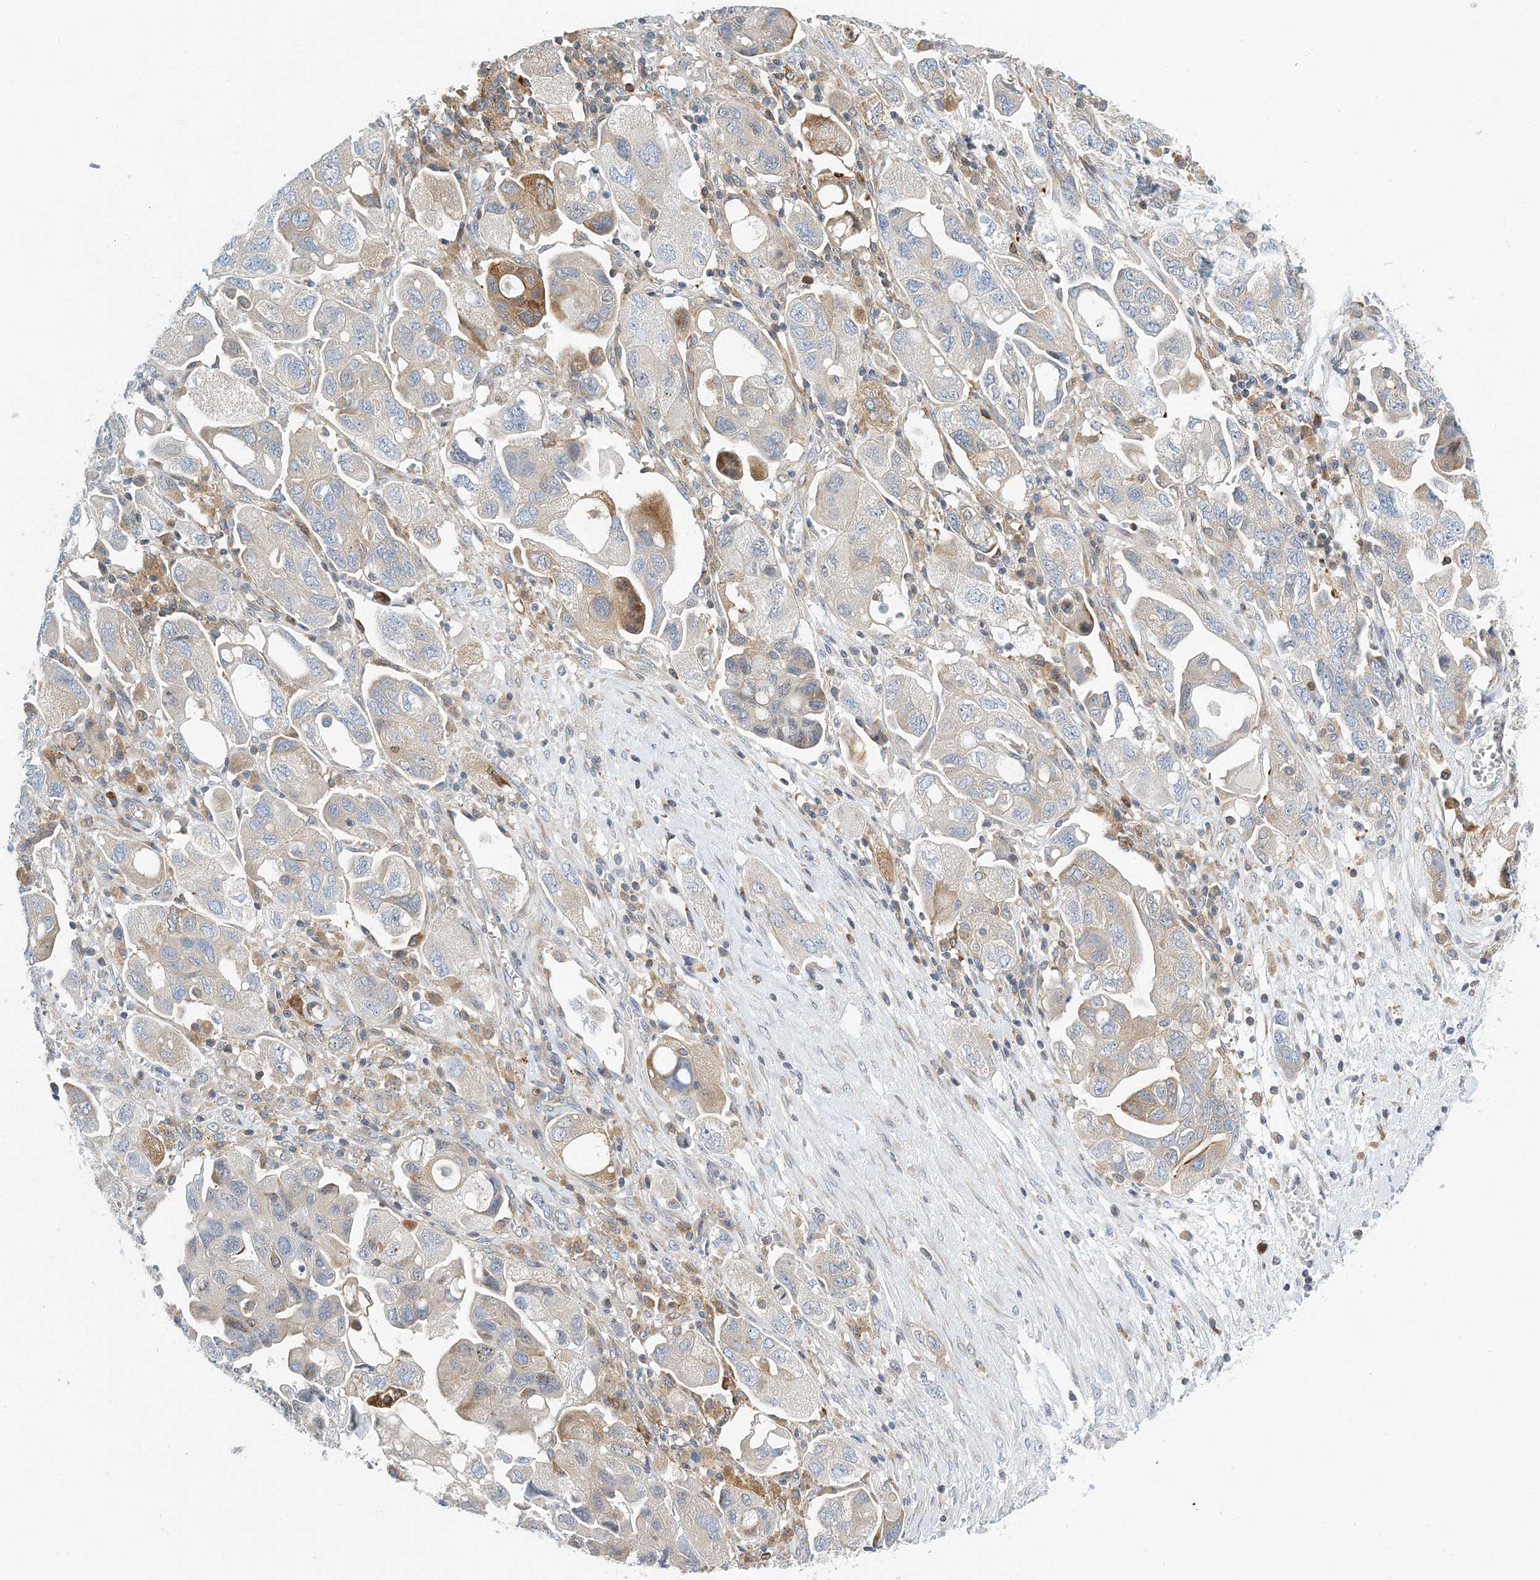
{"staining": {"intensity": "moderate", "quantity": "<25%", "location": "cytoplasmic/membranous"}, "tissue": "ovarian cancer", "cell_type": "Tumor cells", "image_type": "cancer", "snomed": [{"axis": "morphology", "description": "Carcinoma, NOS"}, {"axis": "morphology", "description": "Cystadenocarcinoma, serous, NOS"}, {"axis": "topography", "description": "Ovary"}], "caption": "The photomicrograph displays staining of ovarian cancer (serous cystadenocarcinoma), revealing moderate cytoplasmic/membranous protein staining (brown color) within tumor cells.", "gene": "PCDHA2", "patient": {"sex": "female", "age": 69}}